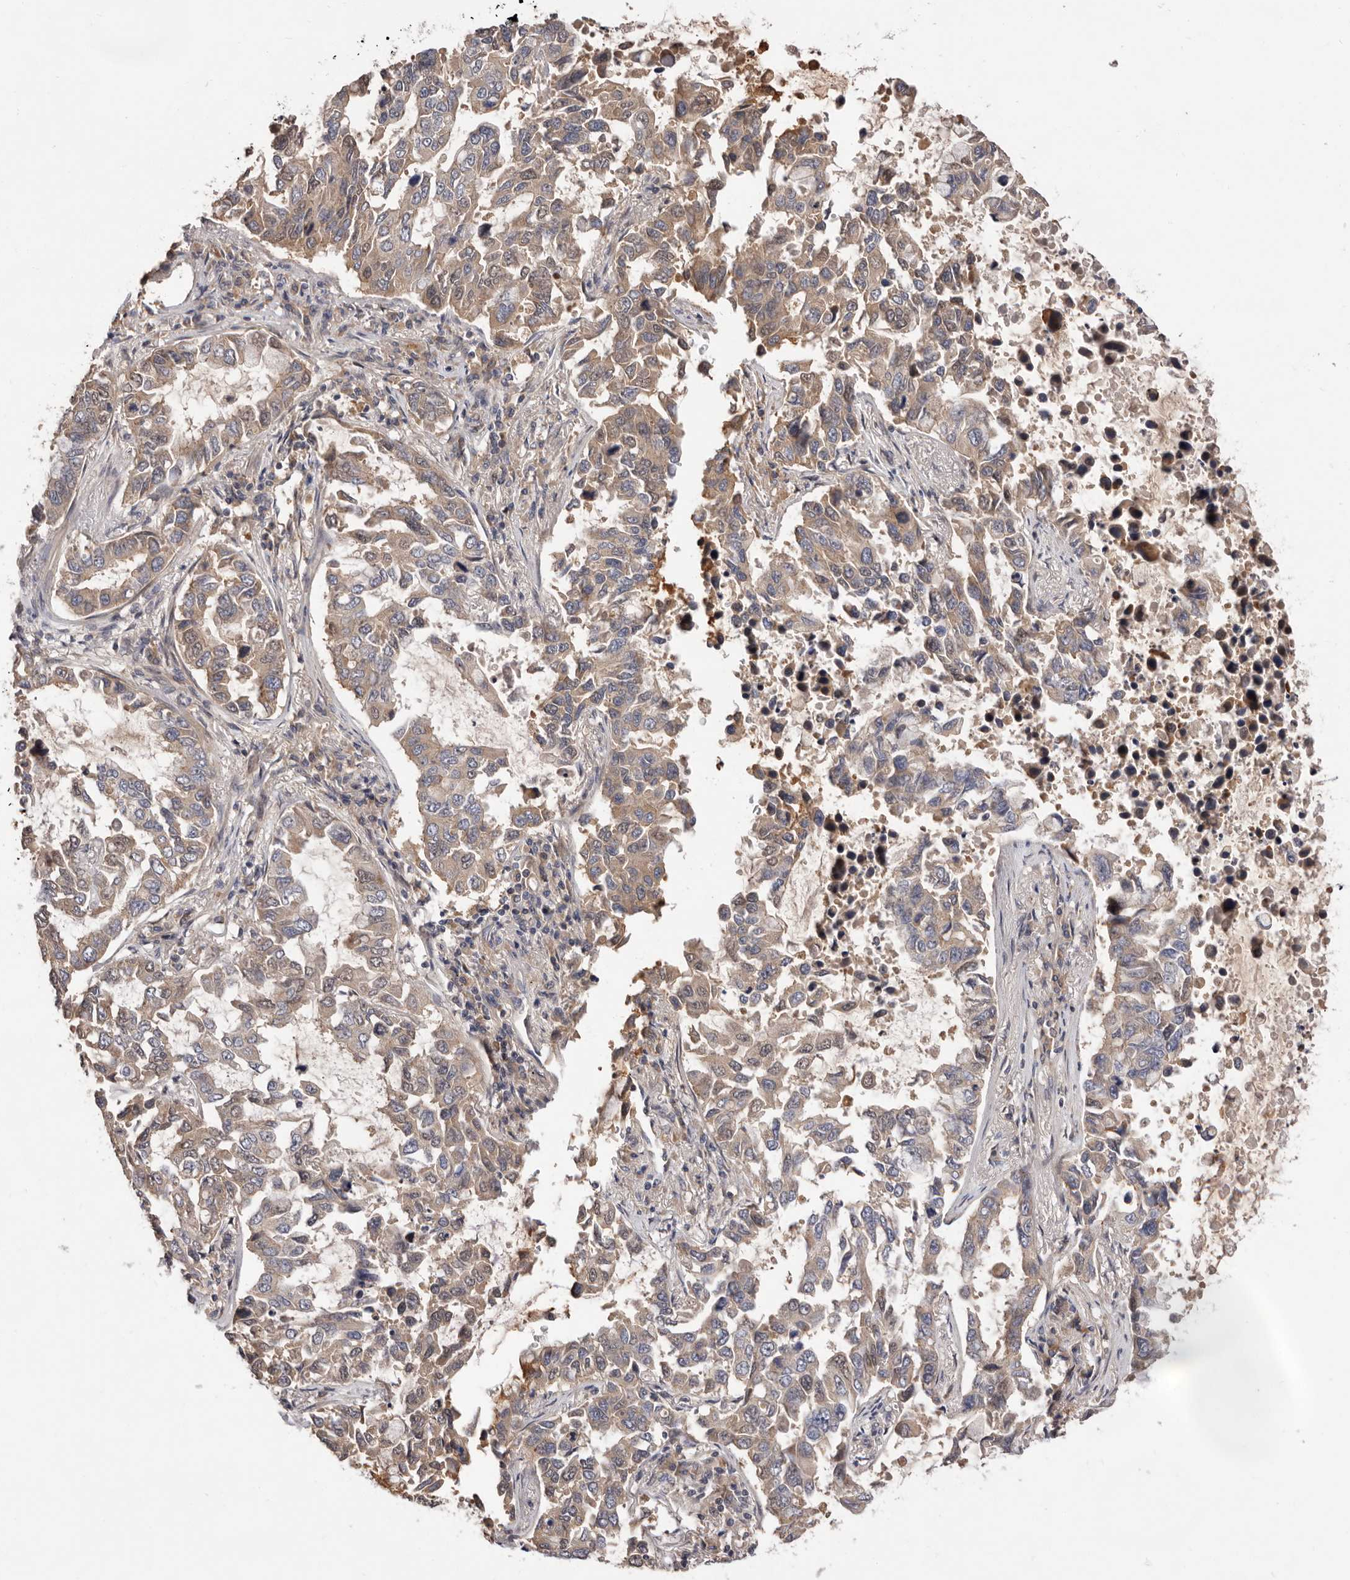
{"staining": {"intensity": "weak", "quantity": ">75%", "location": "cytoplasmic/membranous"}, "tissue": "lung cancer", "cell_type": "Tumor cells", "image_type": "cancer", "snomed": [{"axis": "morphology", "description": "Adenocarcinoma, NOS"}, {"axis": "topography", "description": "Lung"}], "caption": "The immunohistochemical stain shows weak cytoplasmic/membranous staining in tumor cells of lung adenocarcinoma tissue. The staining was performed using DAB, with brown indicating positive protein expression. Nuclei are stained blue with hematoxylin.", "gene": "DOP1A", "patient": {"sex": "male", "age": 64}}